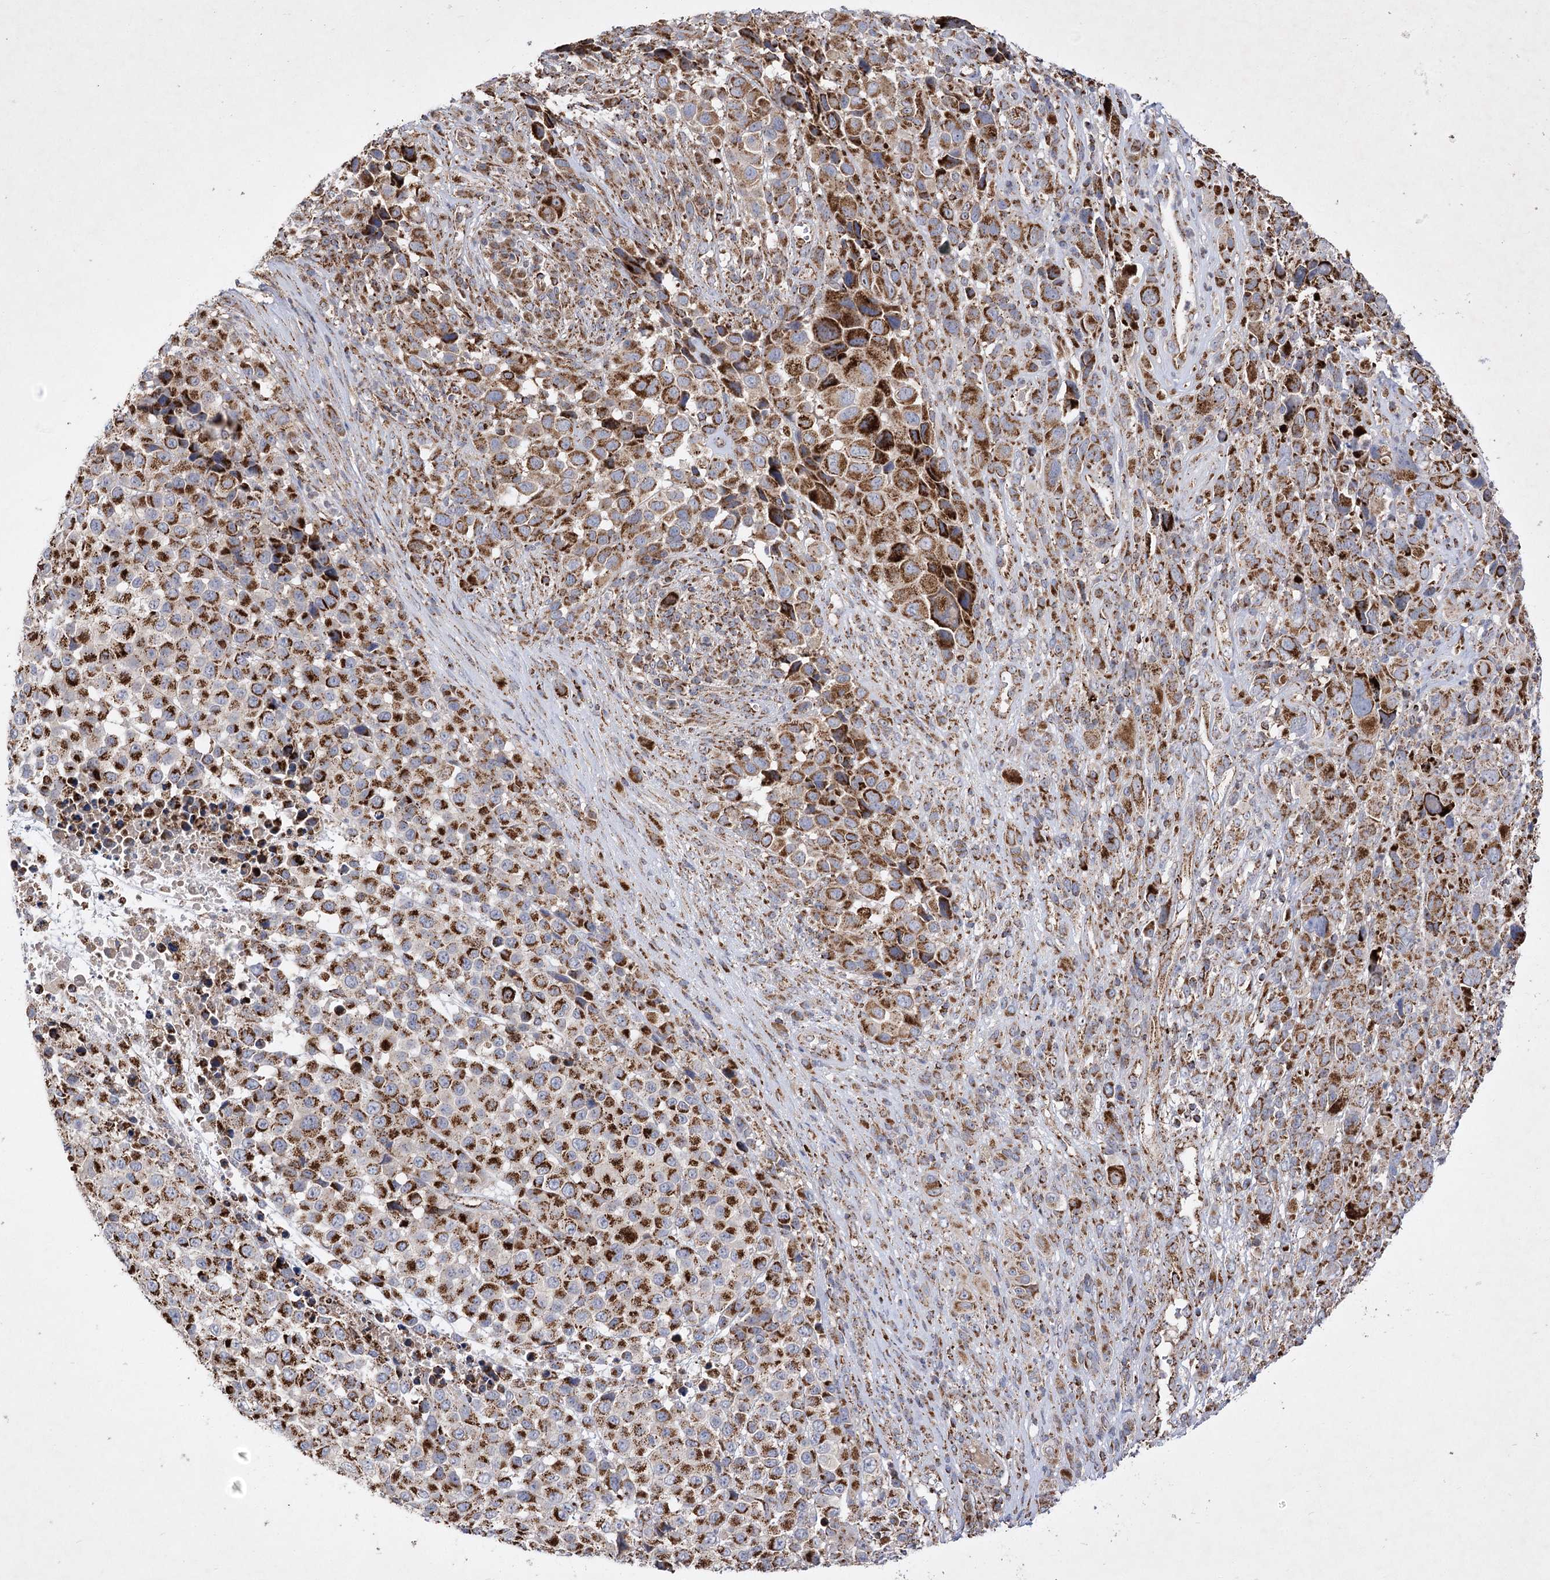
{"staining": {"intensity": "strong", "quantity": ">75%", "location": "cytoplasmic/membranous"}, "tissue": "melanoma", "cell_type": "Tumor cells", "image_type": "cancer", "snomed": [{"axis": "morphology", "description": "Malignant melanoma, NOS"}, {"axis": "topography", "description": "Skin of trunk"}], "caption": "Immunohistochemistry (IHC) (DAB (3,3'-diaminobenzidine)) staining of malignant melanoma exhibits strong cytoplasmic/membranous protein staining in approximately >75% of tumor cells. Using DAB (3,3'-diaminobenzidine) (brown) and hematoxylin (blue) stains, captured at high magnification using brightfield microscopy.", "gene": "ASNSD1", "patient": {"sex": "male", "age": 71}}